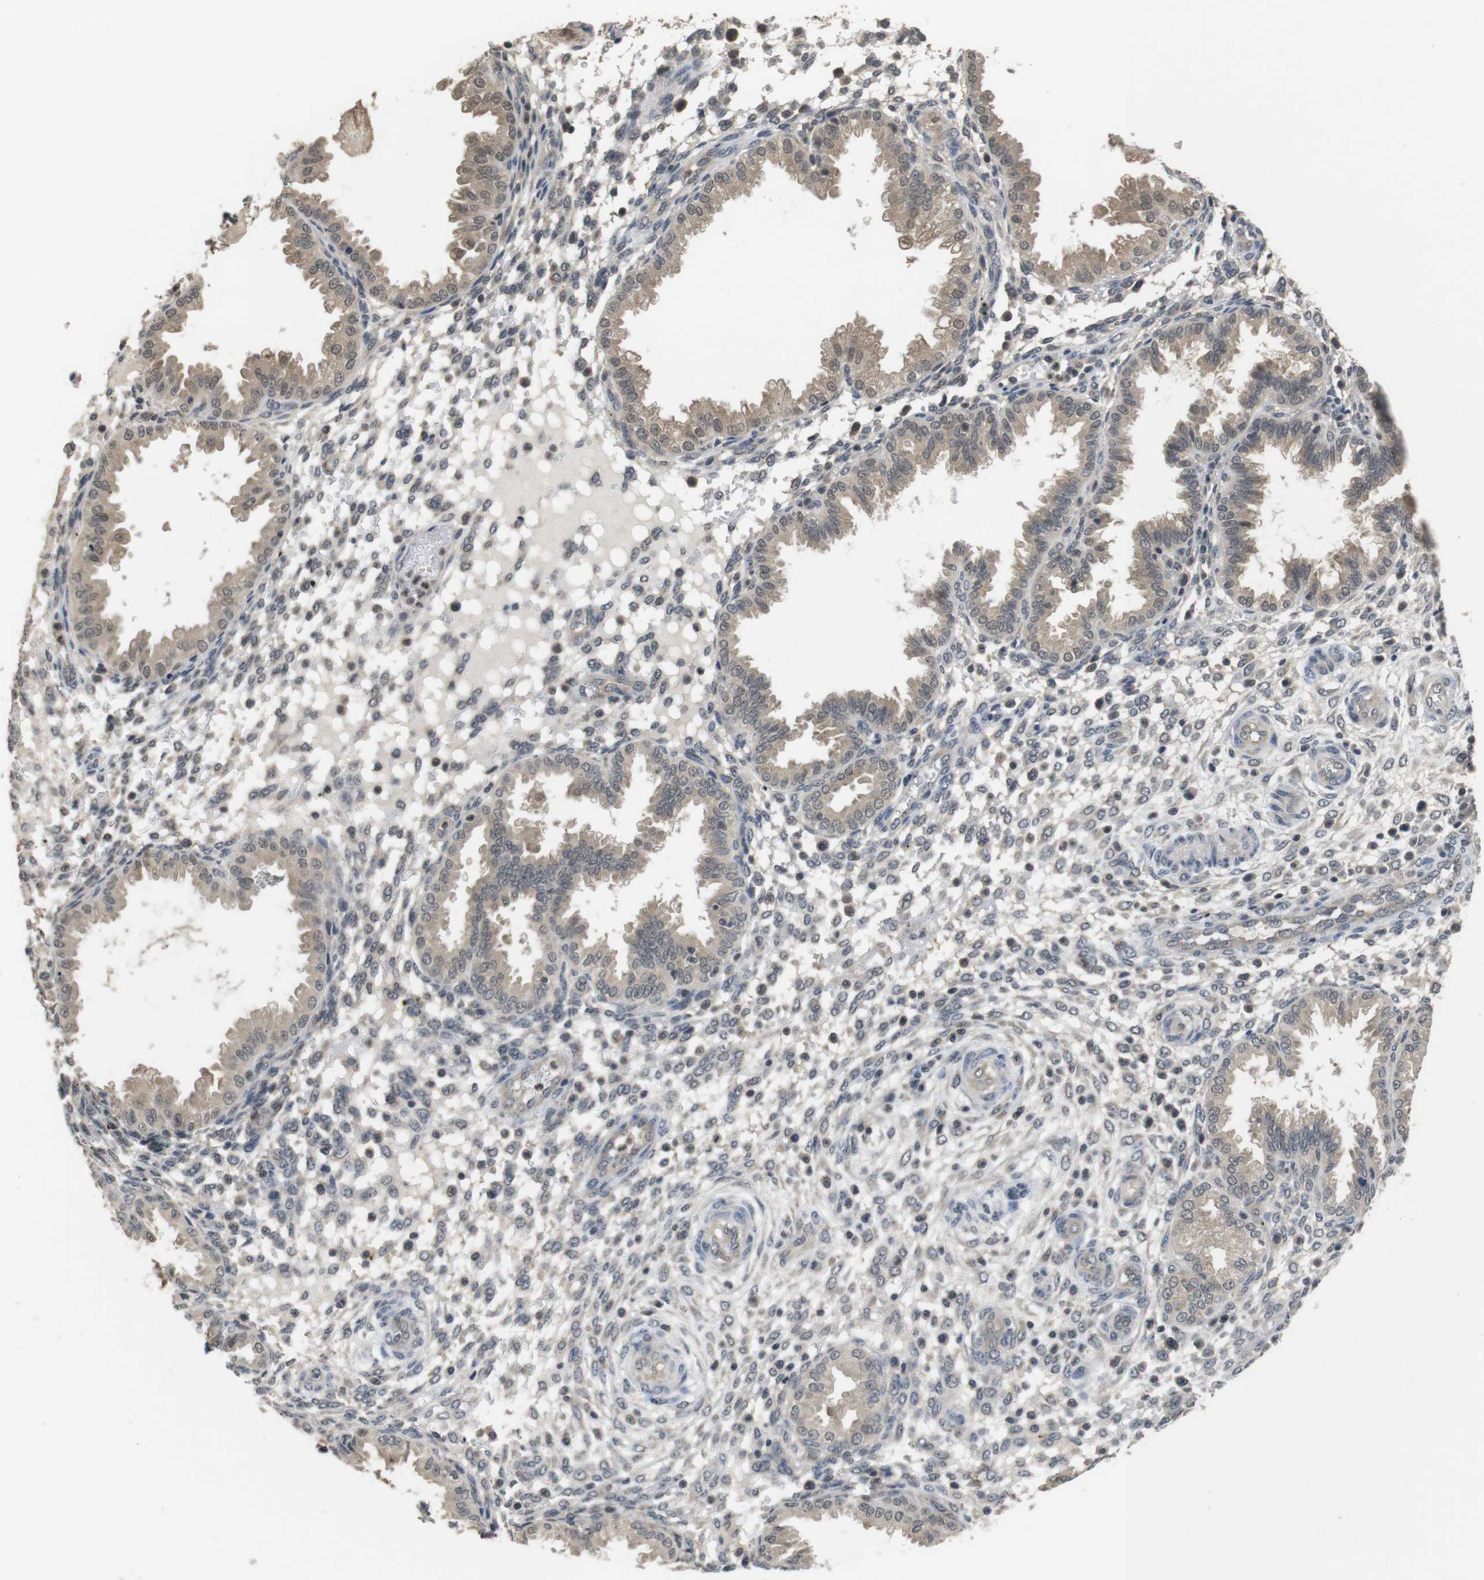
{"staining": {"intensity": "weak", "quantity": "<25%", "location": "nuclear"}, "tissue": "endometrium", "cell_type": "Cells in endometrial stroma", "image_type": "normal", "snomed": [{"axis": "morphology", "description": "Normal tissue, NOS"}, {"axis": "topography", "description": "Endometrium"}], "caption": "An image of endometrium stained for a protein reveals no brown staining in cells in endometrial stroma. (DAB (3,3'-diaminobenzidine) immunohistochemistry (IHC), high magnification).", "gene": "FADD", "patient": {"sex": "female", "age": 33}}